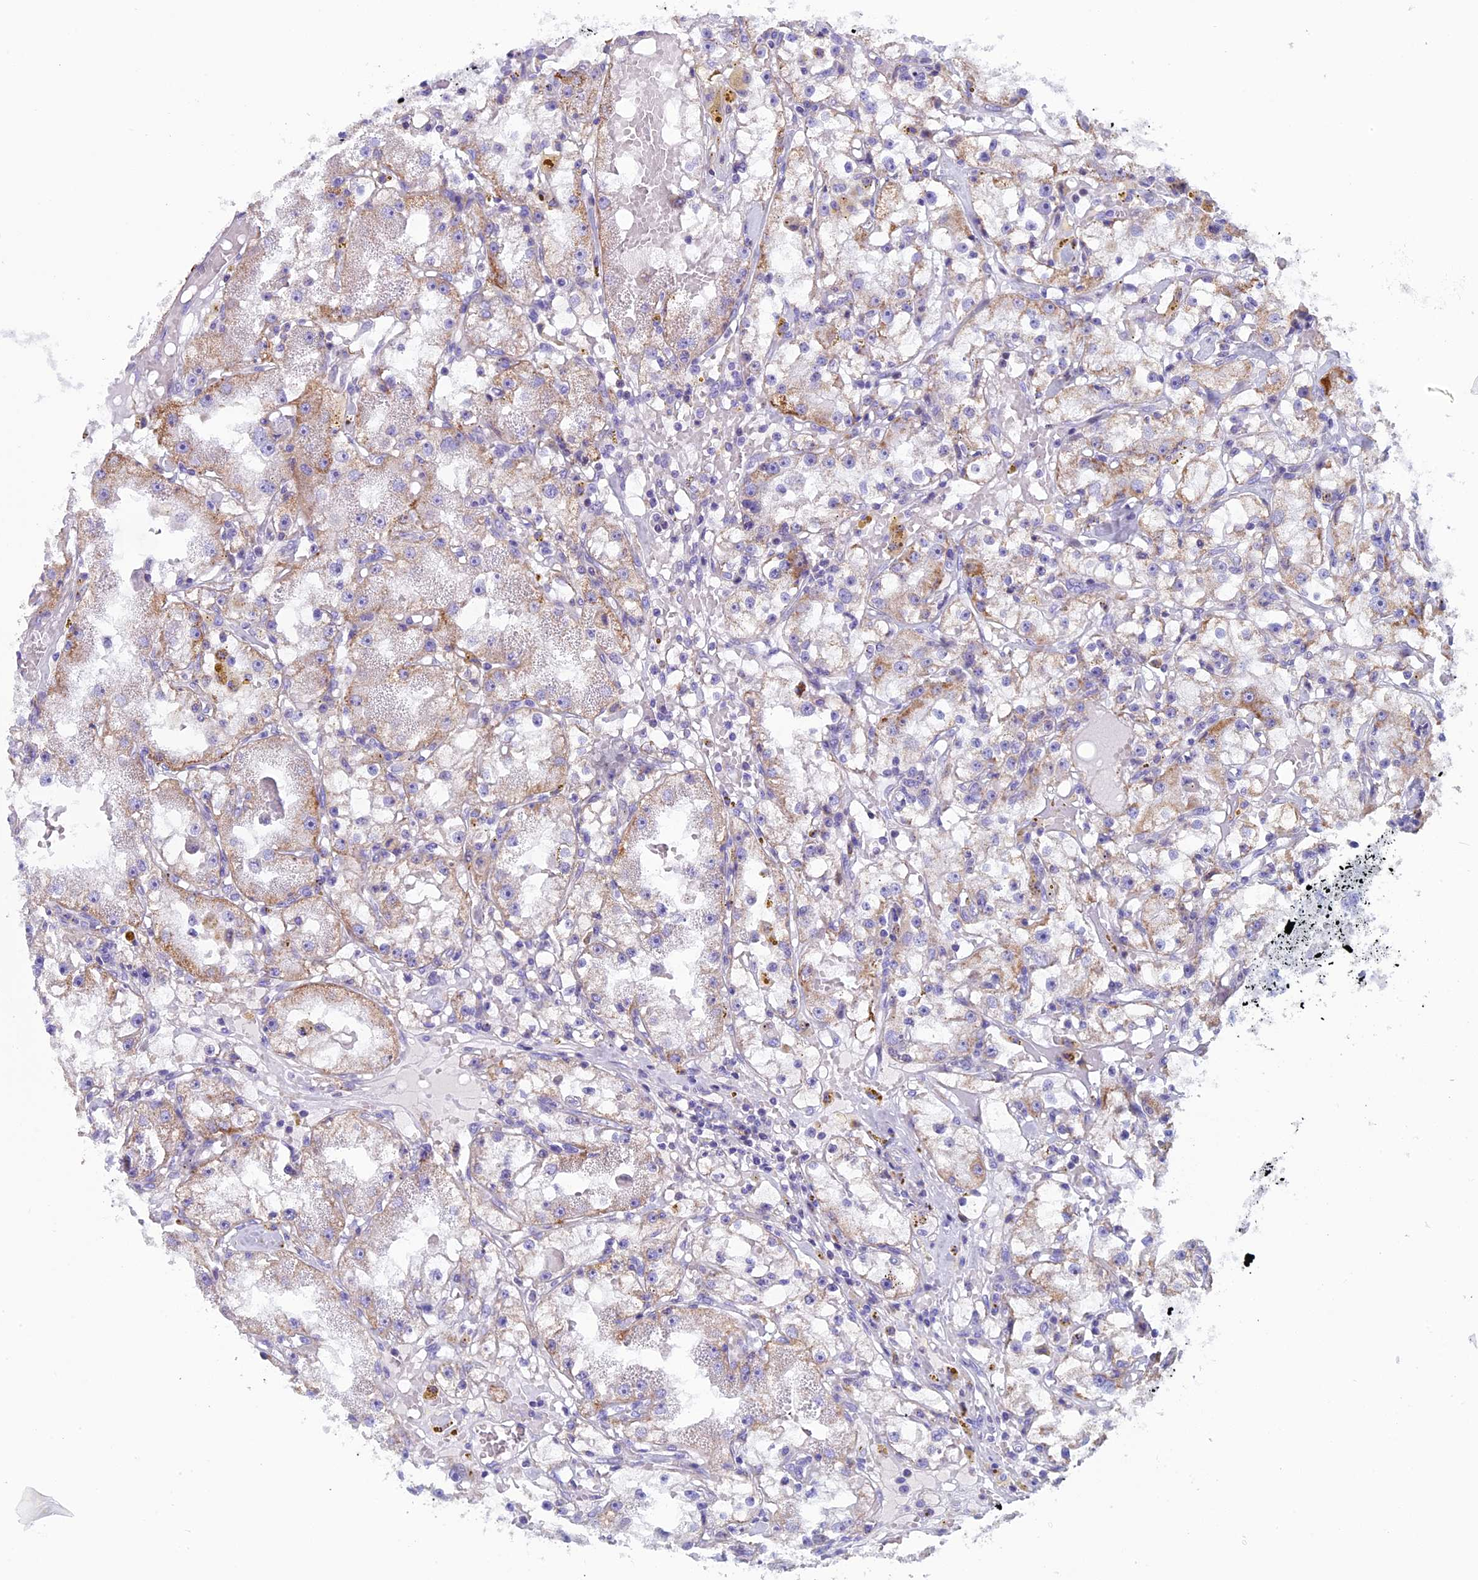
{"staining": {"intensity": "weak", "quantity": "25%-75%", "location": "cytoplasmic/membranous"}, "tissue": "renal cancer", "cell_type": "Tumor cells", "image_type": "cancer", "snomed": [{"axis": "morphology", "description": "Adenocarcinoma, NOS"}, {"axis": "topography", "description": "Kidney"}], "caption": "The image shows a brown stain indicating the presence of a protein in the cytoplasmic/membranous of tumor cells in adenocarcinoma (renal). (DAB (3,3'-diaminobenzidine) IHC with brightfield microscopy, high magnification).", "gene": "ZNF563", "patient": {"sex": "male", "age": 56}}